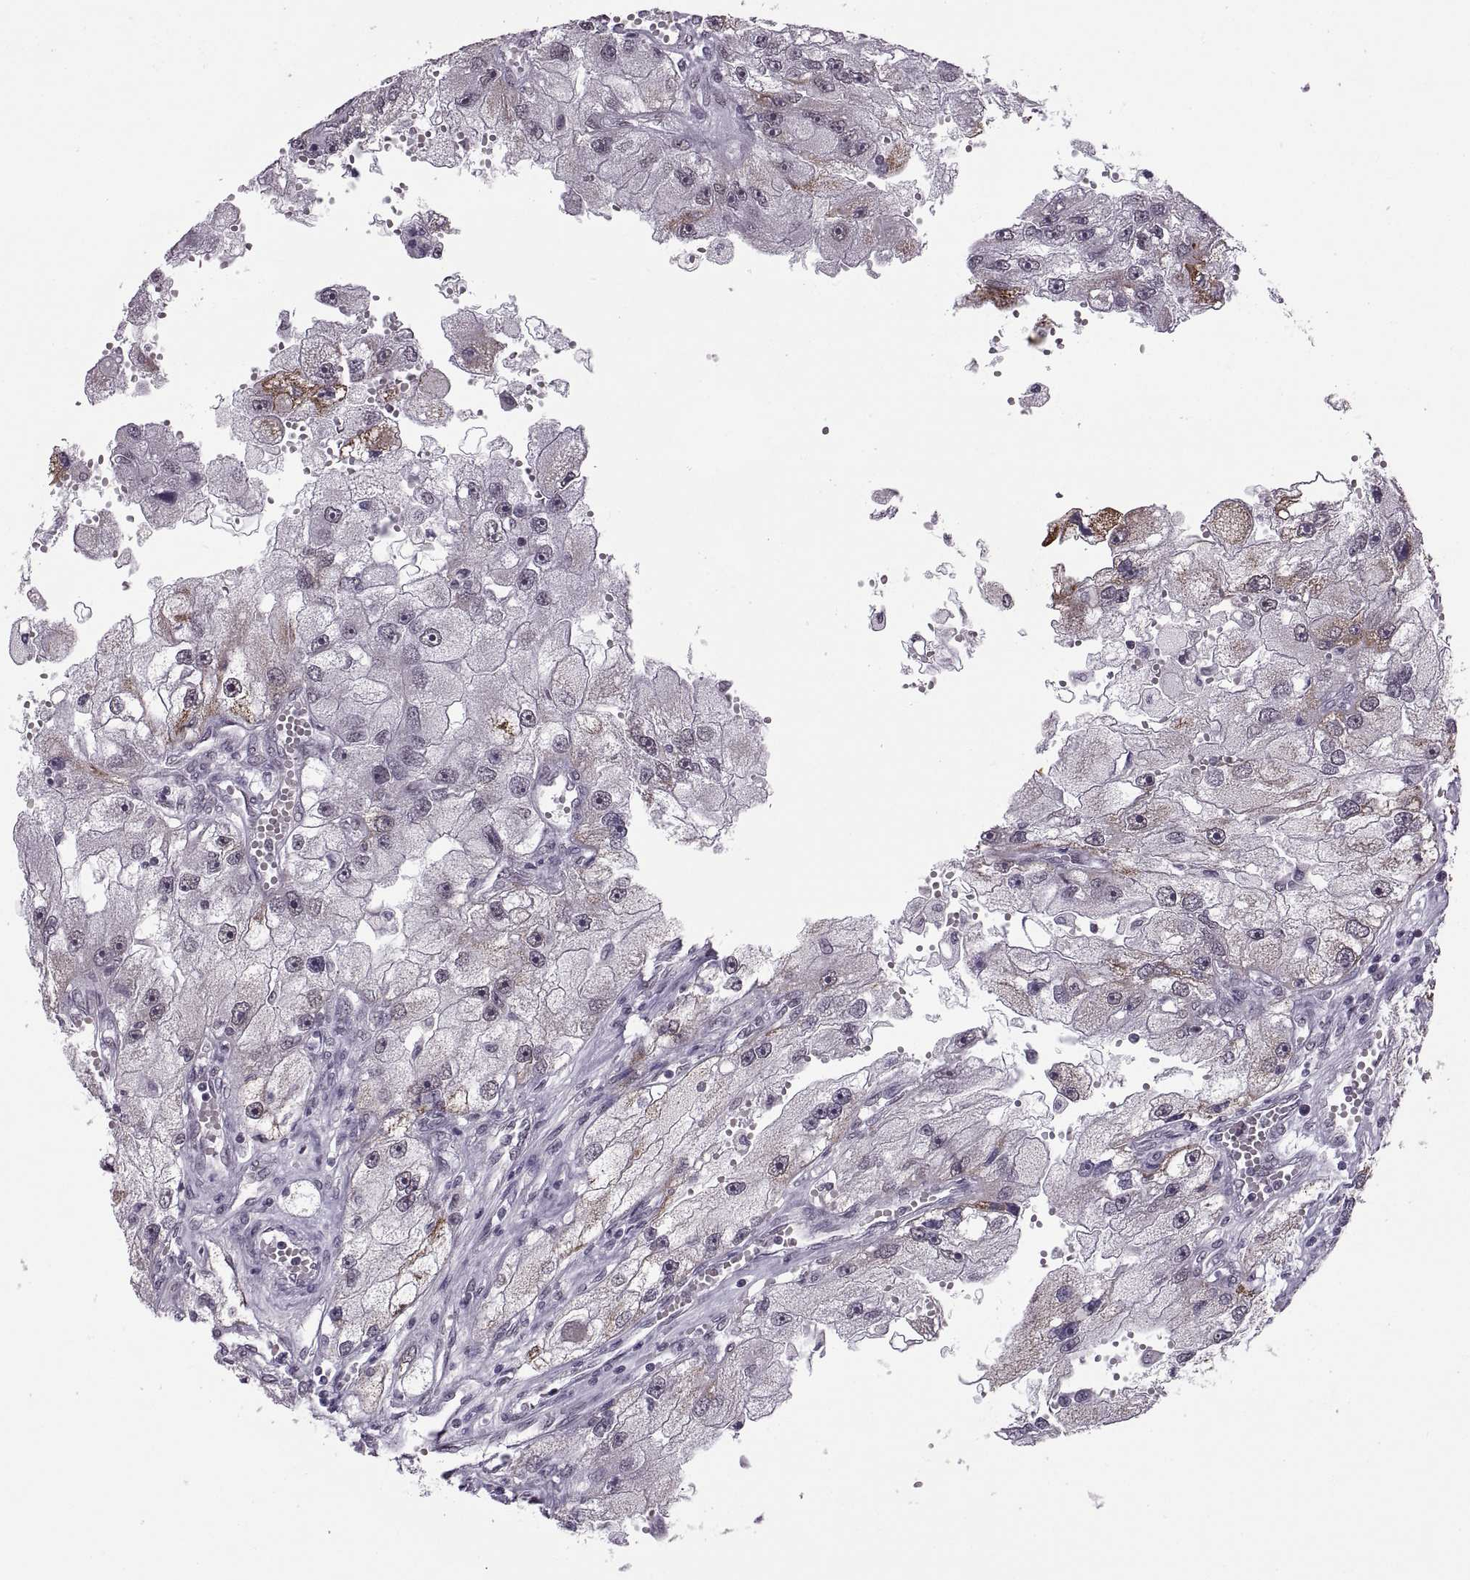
{"staining": {"intensity": "moderate", "quantity": "<25%", "location": "cytoplasmic/membranous"}, "tissue": "renal cancer", "cell_type": "Tumor cells", "image_type": "cancer", "snomed": [{"axis": "morphology", "description": "Adenocarcinoma, NOS"}, {"axis": "topography", "description": "Kidney"}], "caption": "Immunohistochemistry (IHC) (DAB) staining of renal adenocarcinoma exhibits moderate cytoplasmic/membranous protein positivity in approximately <25% of tumor cells.", "gene": "OTP", "patient": {"sex": "male", "age": 63}}